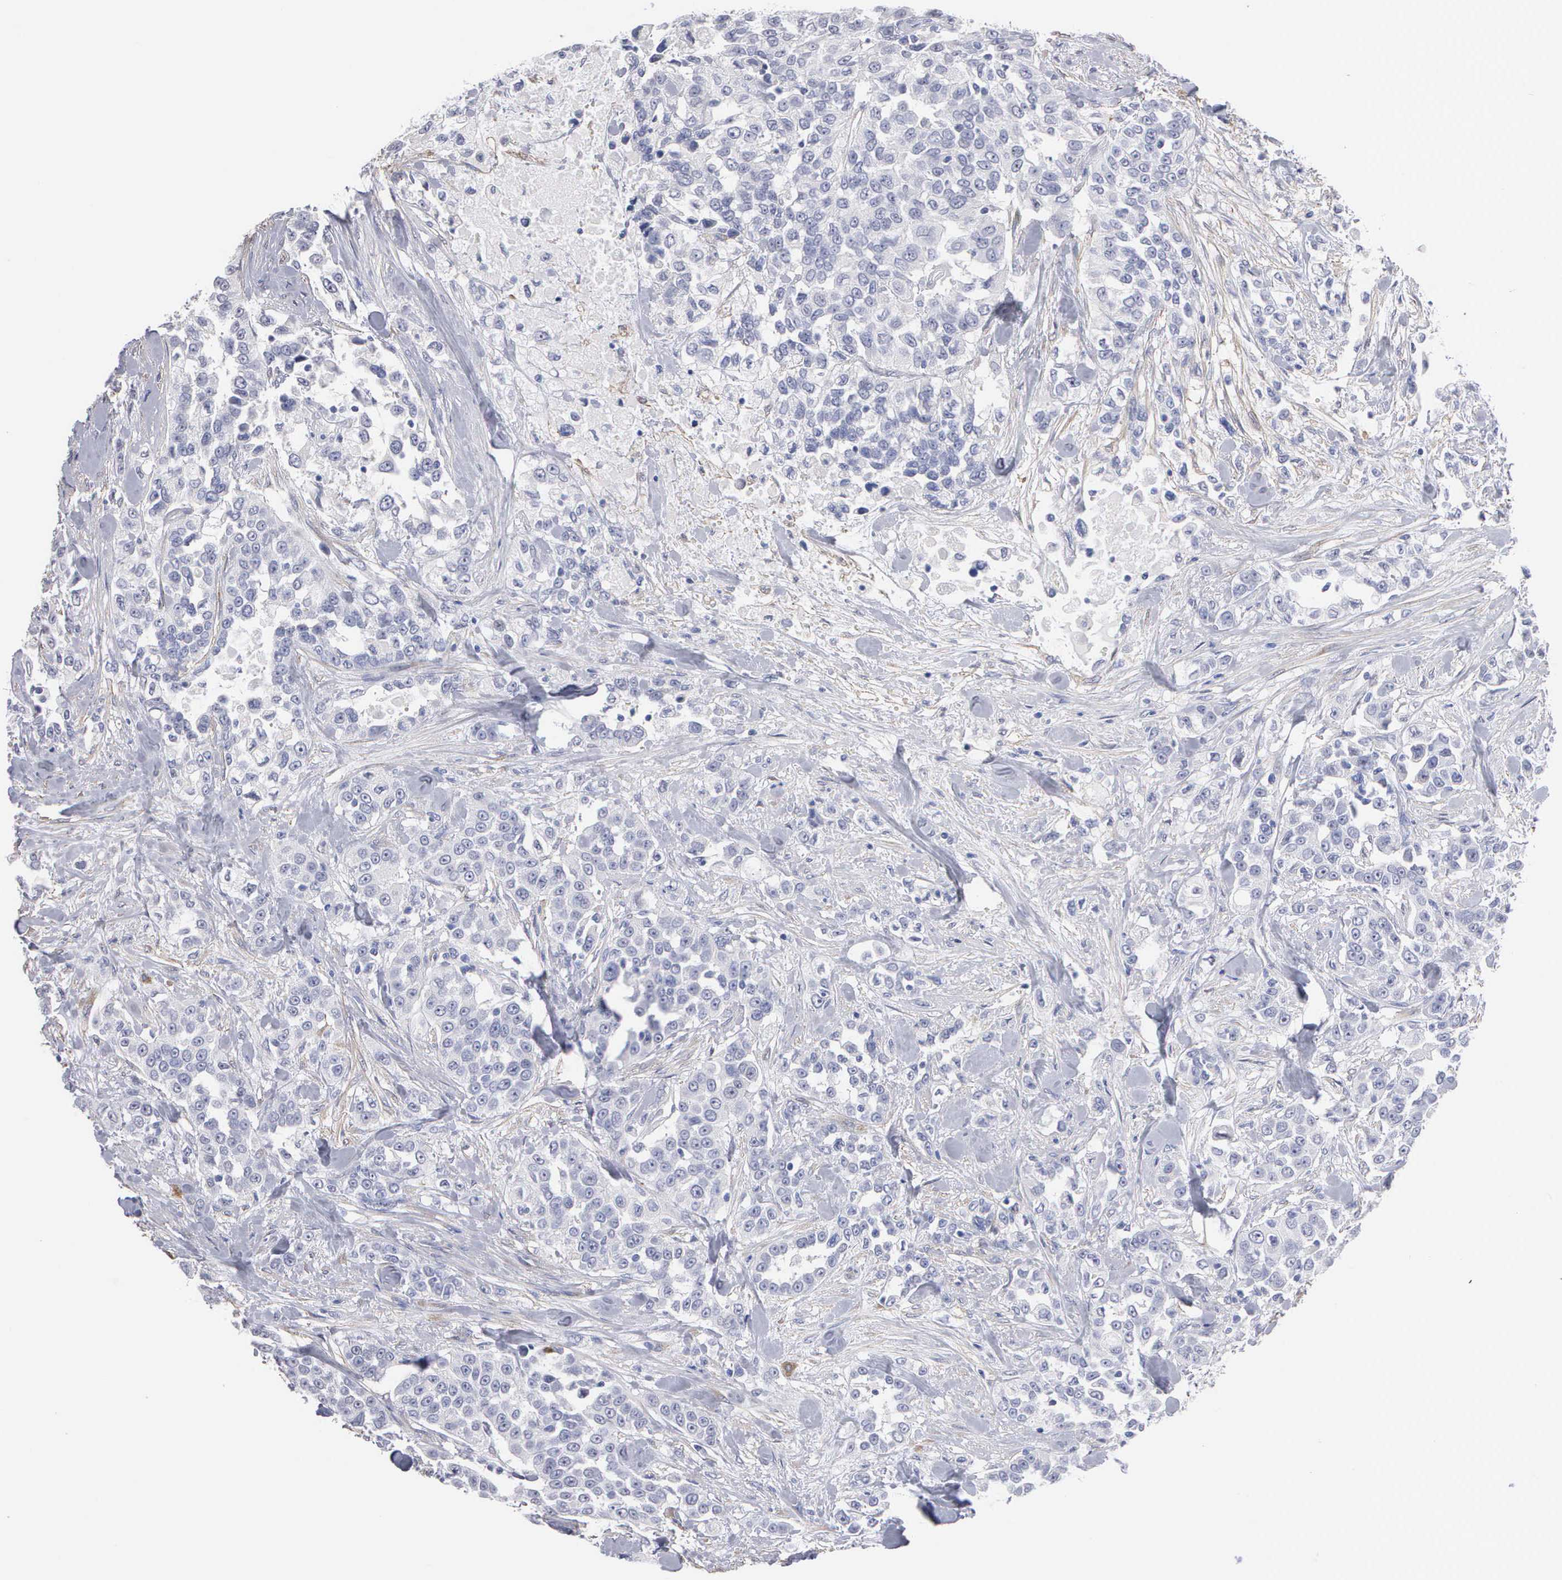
{"staining": {"intensity": "negative", "quantity": "none", "location": "none"}, "tissue": "urothelial cancer", "cell_type": "Tumor cells", "image_type": "cancer", "snomed": [{"axis": "morphology", "description": "Urothelial carcinoma, High grade"}, {"axis": "topography", "description": "Urinary bladder"}], "caption": "DAB immunohistochemical staining of urothelial cancer exhibits no significant expression in tumor cells.", "gene": "ELFN2", "patient": {"sex": "female", "age": 80}}